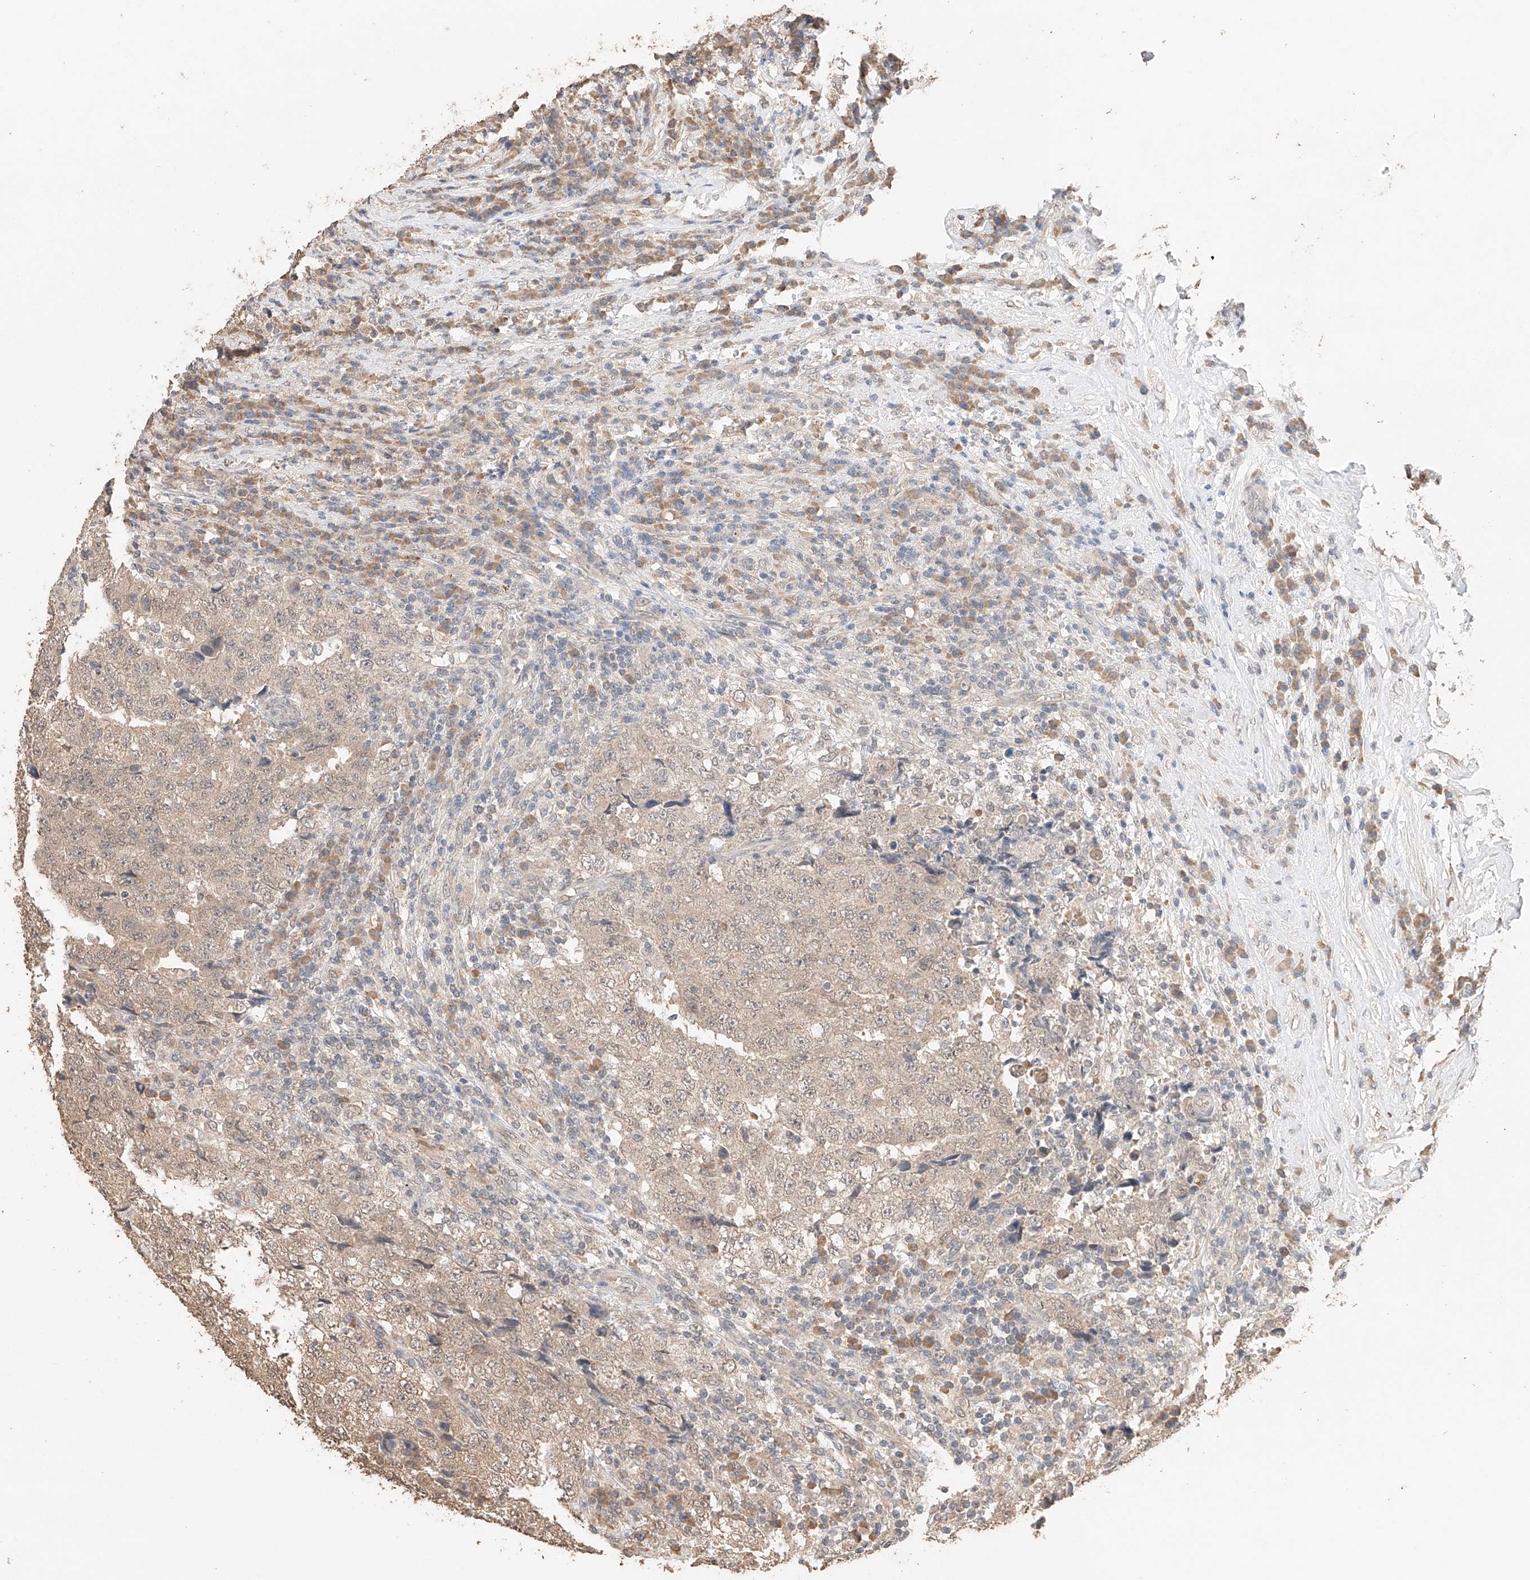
{"staining": {"intensity": "weak", "quantity": "25%-75%", "location": "cytoplasmic/membranous"}, "tissue": "testis cancer", "cell_type": "Tumor cells", "image_type": "cancer", "snomed": [{"axis": "morphology", "description": "Necrosis, NOS"}, {"axis": "morphology", "description": "Carcinoma, Embryonal, NOS"}, {"axis": "topography", "description": "Testis"}], "caption": "This photomicrograph displays immunohistochemistry staining of testis cancer (embryonal carcinoma), with low weak cytoplasmic/membranous positivity in approximately 25%-75% of tumor cells.", "gene": "IL22RA2", "patient": {"sex": "male", "age": 19}}